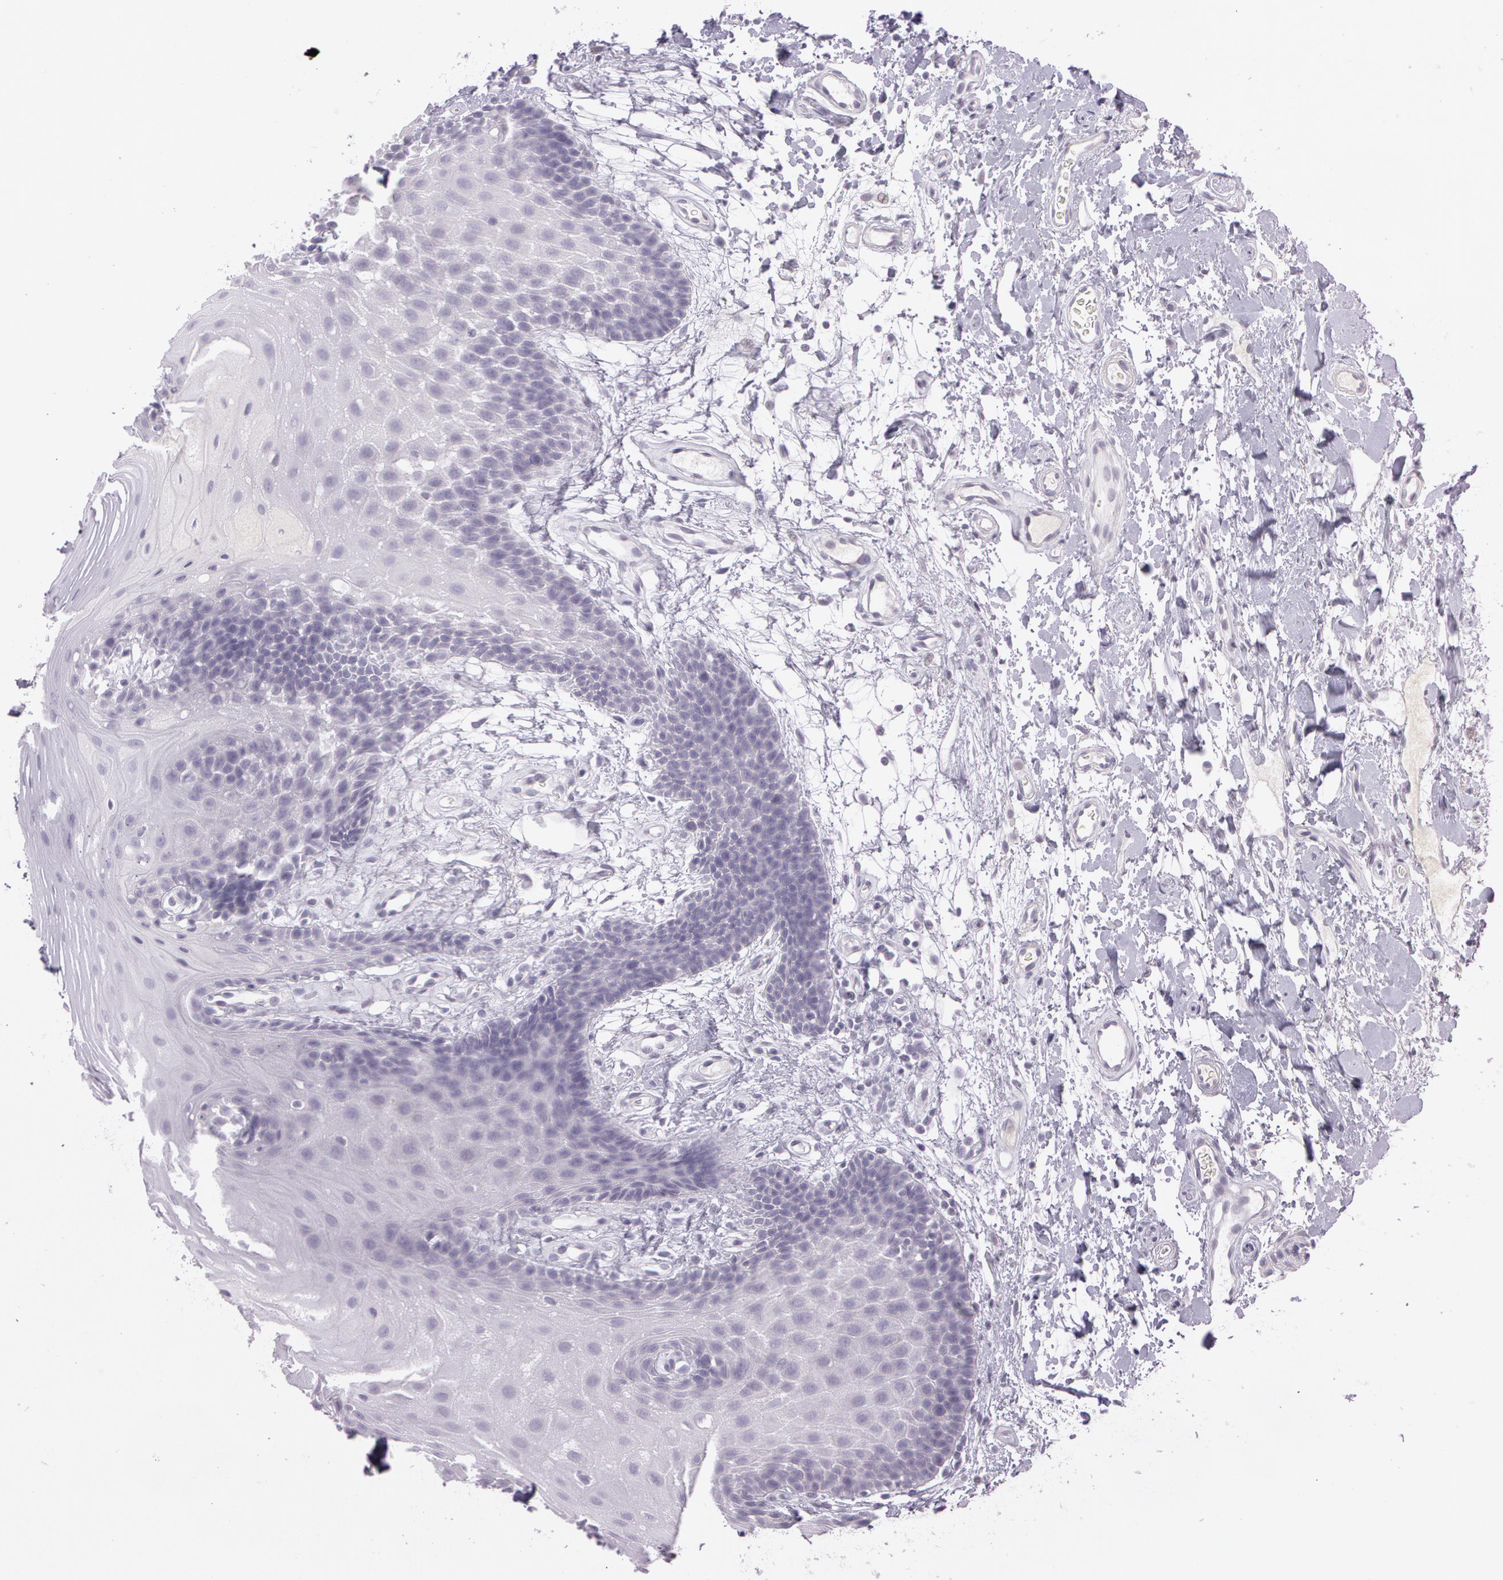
{"staining": {"intensity": "negative", "quantity": "none", "location": "none"}, "tissue": "oral mucosa", "cell_type": "Squamous epithelial cells", "image_type": "normal", "snomed": [{"axis": "morphology", "description": "Normal tissue, NOS"}, {"axis": "topography", "description": "Oral tissue"}], "caption": "This is an immunohistochemistry photomicrograph of normal human oral mucosa. There is no expression in squamous epithelial cells.", "gene": "OTC", "patient": {"sex": "male", "age": 62}}